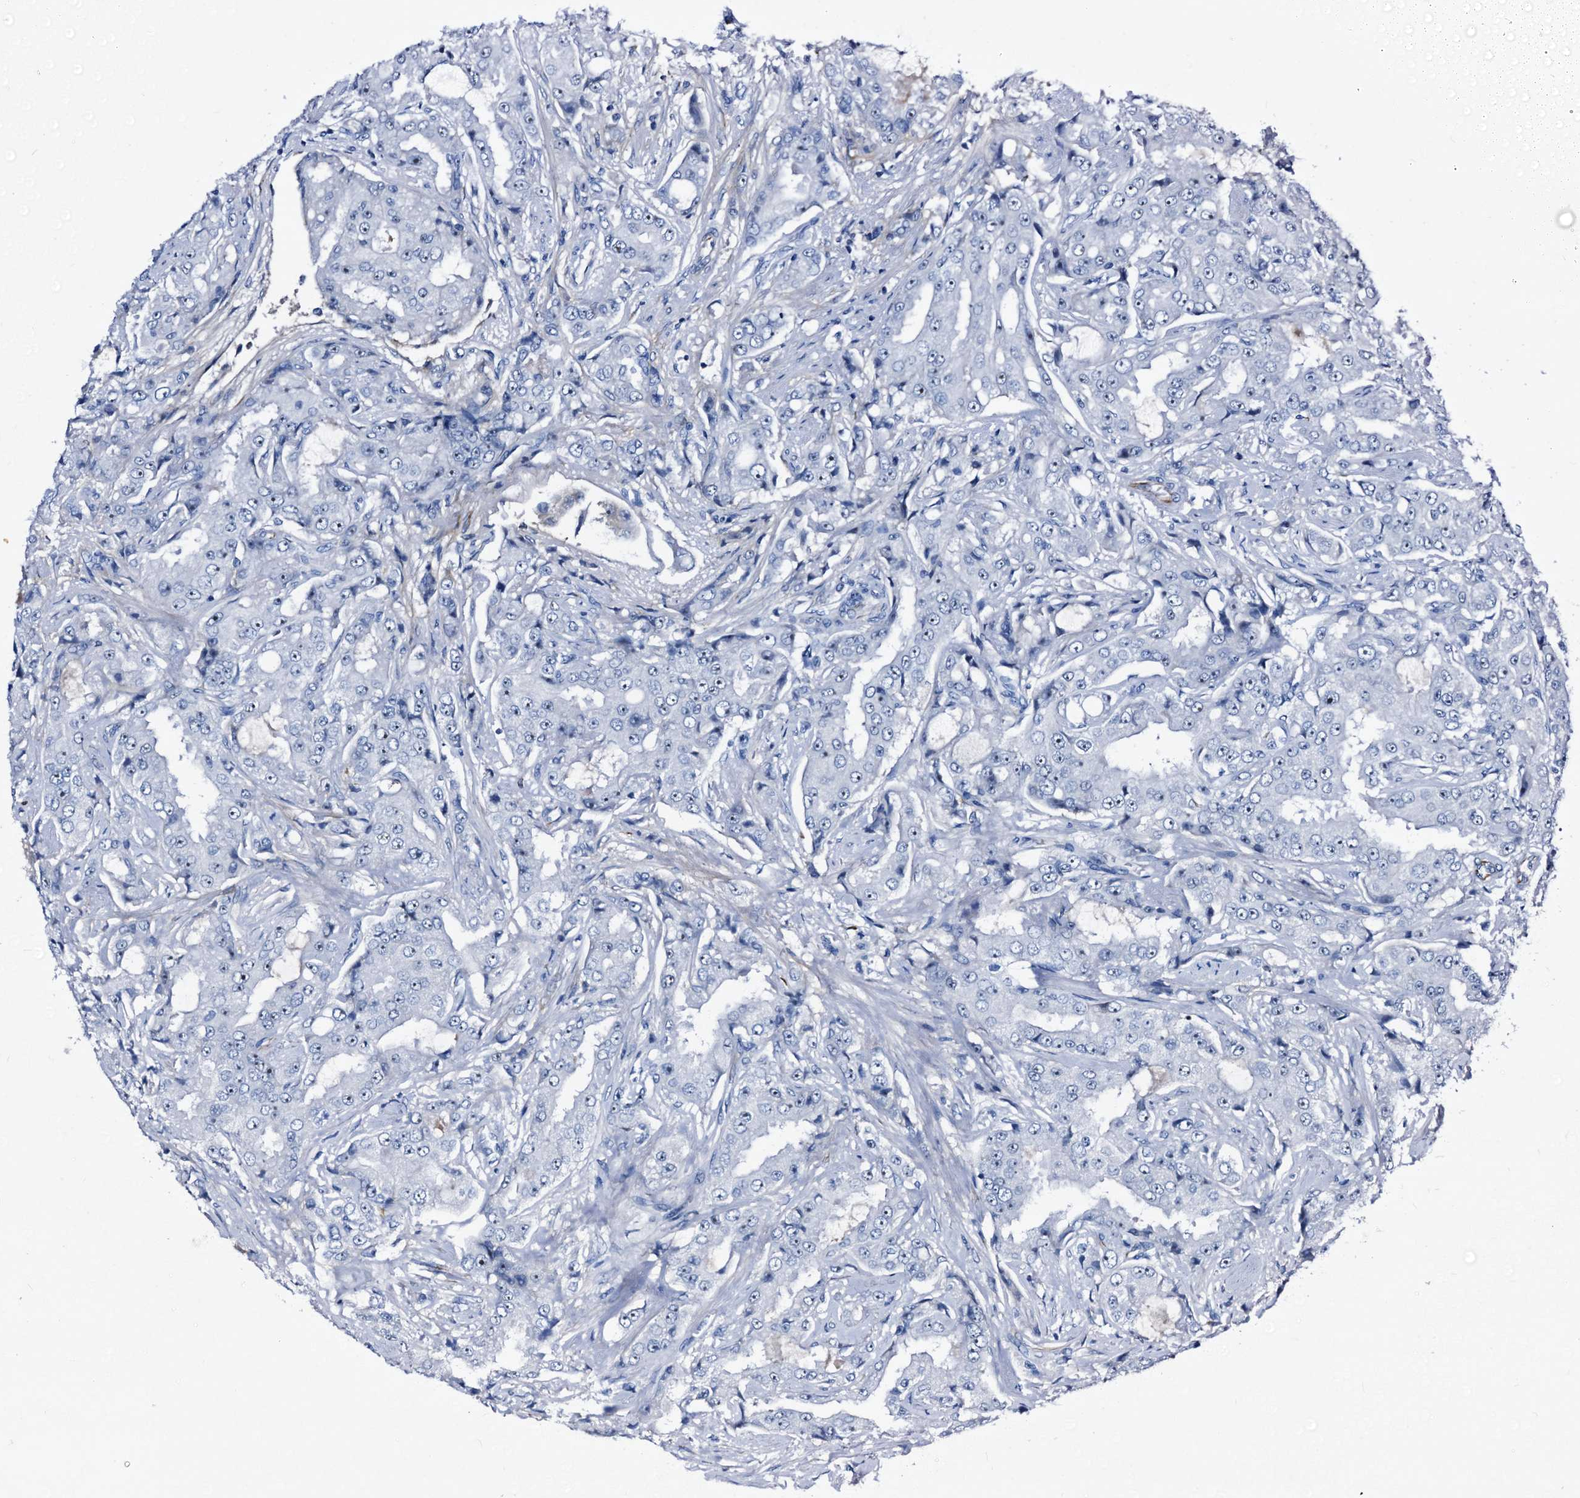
{"staining": {"intensity": "weak", "quantity": "<25%", "location": "nuclear"}, "tissue": "prostate cancer", "cell_type": "Tumor cells", "image_type": "cancer", "snomed": [{"axis": "morphology", "description": "Adenocarcinoma, High grade"}, {"axis": "topography", "description": "Prostate"}], "caption": "DAB (3,3'-diaminobenzidine) immunohistochemical staining of human prostate cancer exhibits no significant expression in tumor cells.", "gene": "EMG1", "patient": {"sex": "male", "age": 73}}